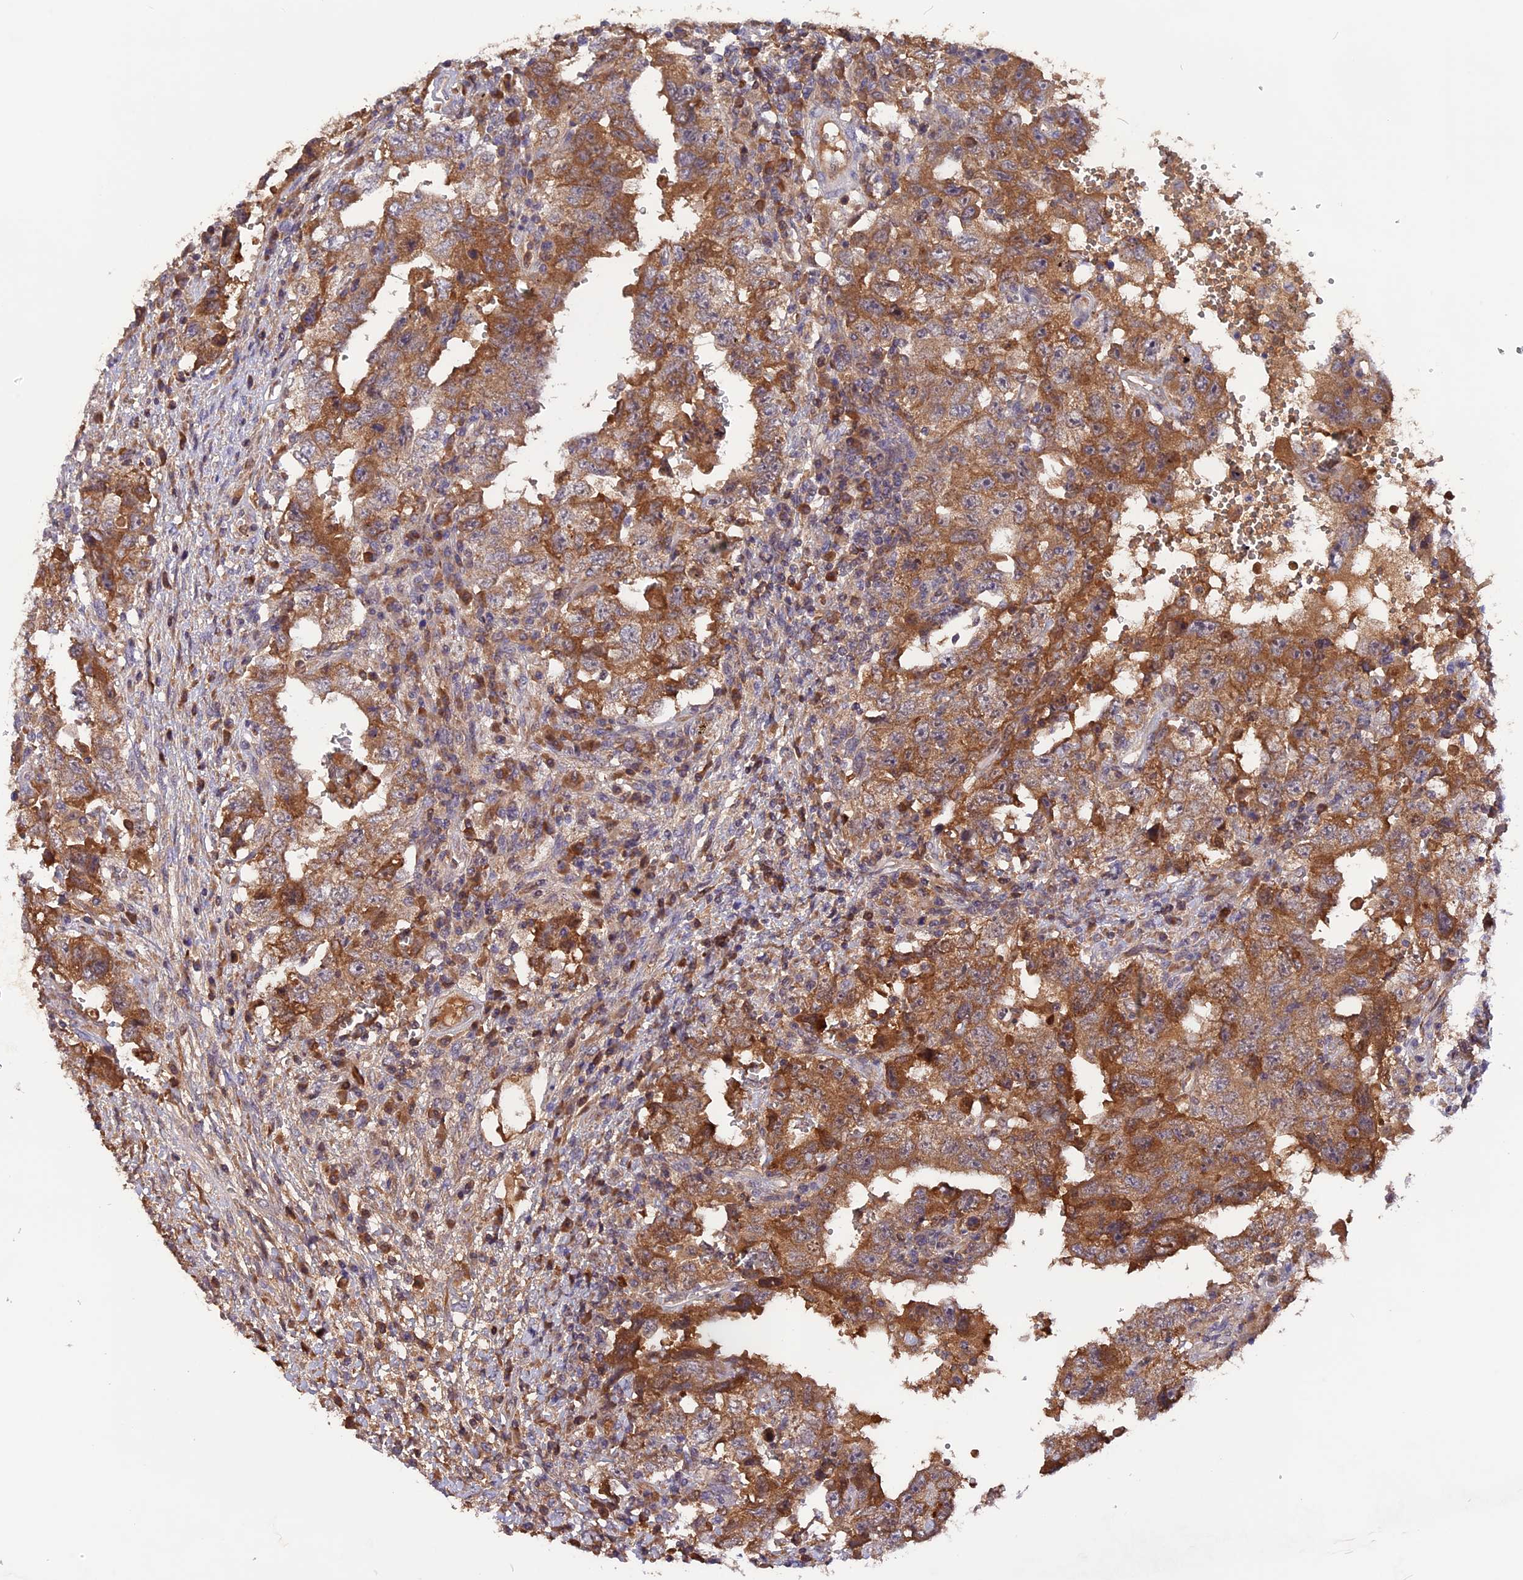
{"staining": {"intensity": "moderate", "quantity": ">75%", "location": "cytoplasmic/membranous"}, "tissue": "testis cancer", "cell_type": "Tumor cells", "image_type": "cancer", "snomed": [{"axis": "morphology", "description": "Carcinoma, Embryonal, NOS"}, {"axis": "topography", "description": "Testis"}], "caption": "The immunohistochemical stain highlights moderate cytoplasmic/membranous staining in tumor cells of testis cancer tissue.", "gene": "MARK4", "patient": {"sex": "male", "age": 26}}